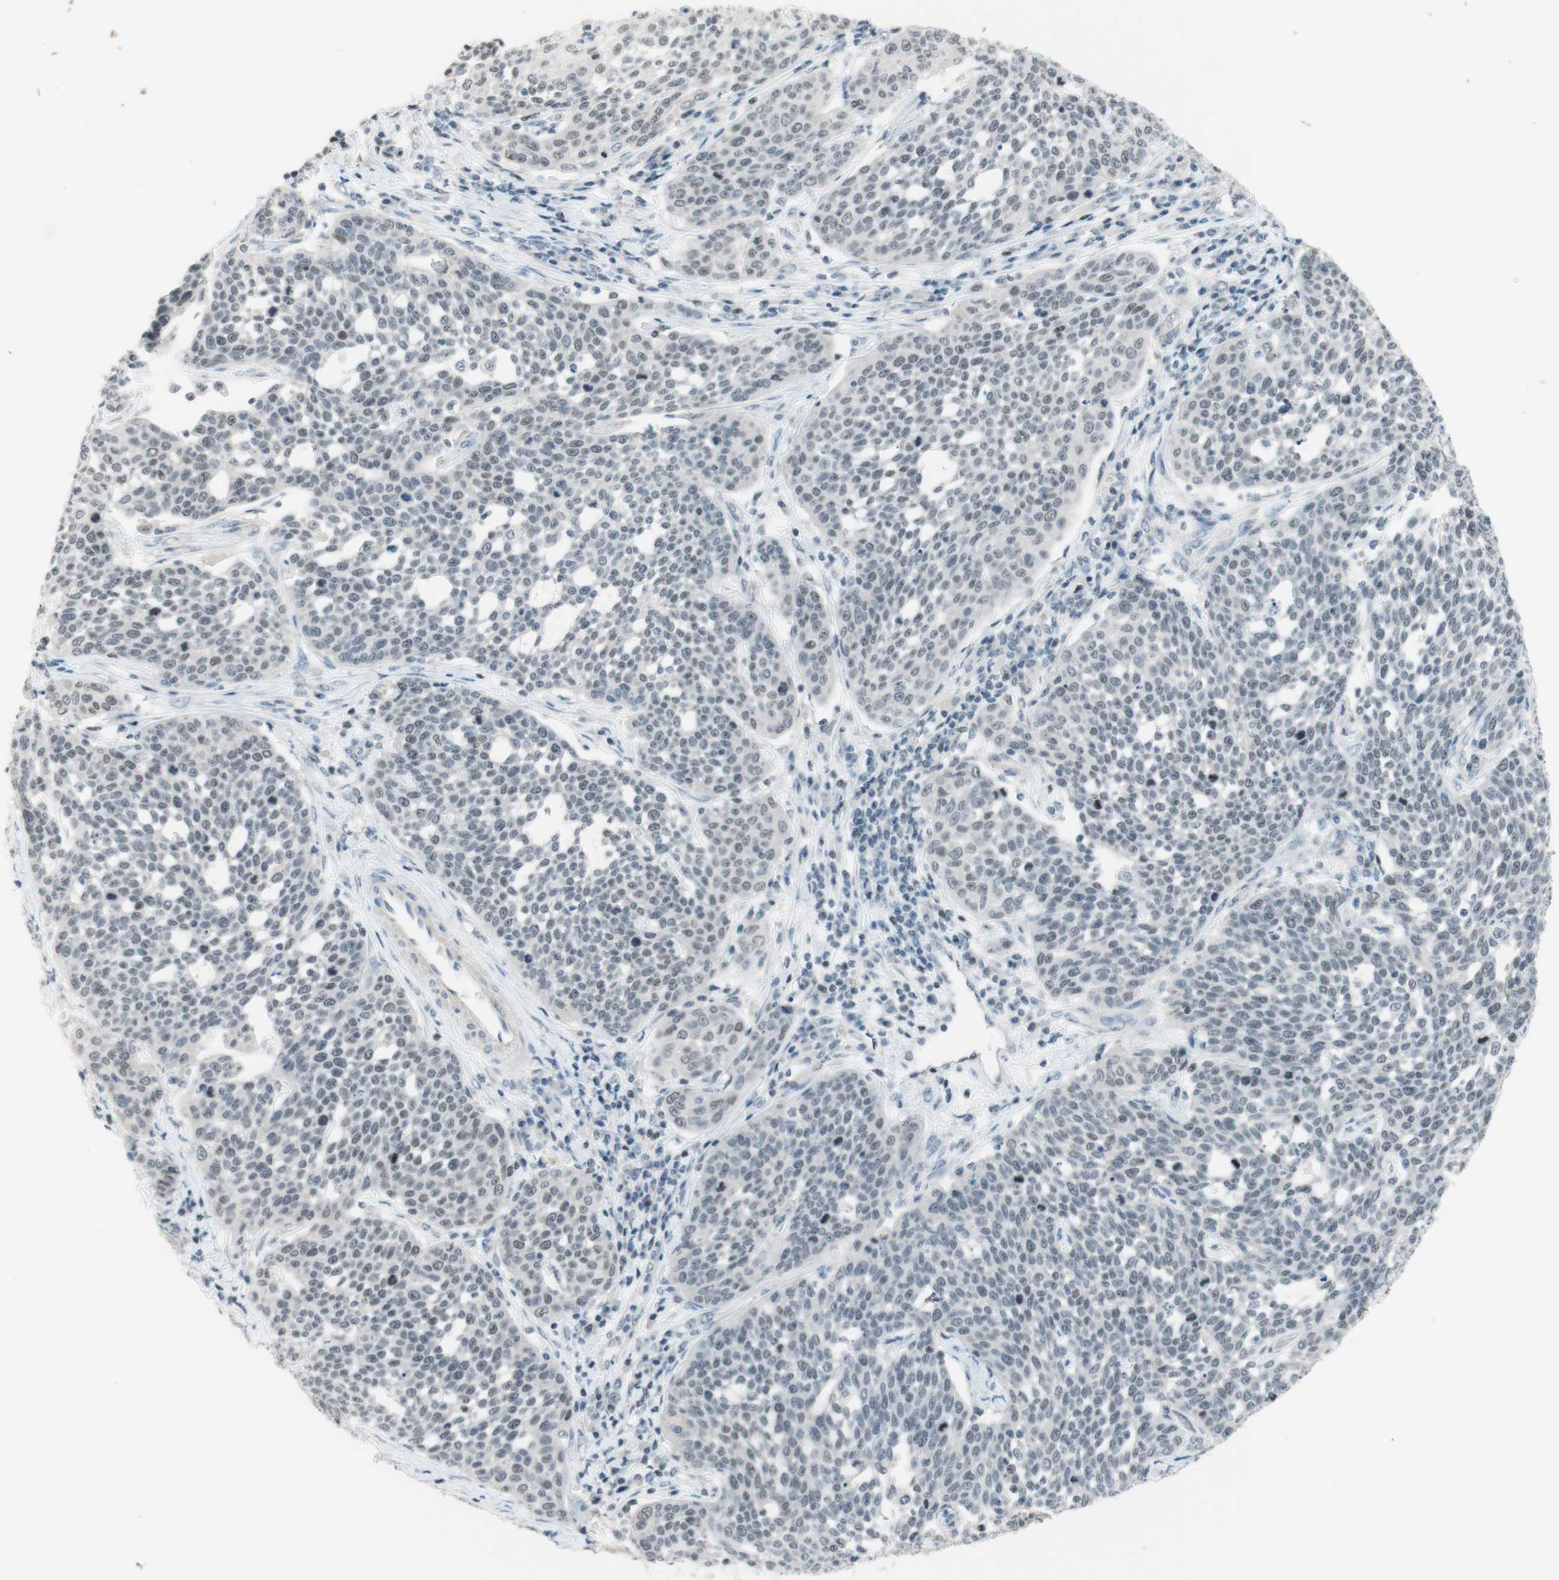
{"staining": {"intensity": "weak", "quantity": "25%-75%", "location": "nuclear"}, "tissue": "cervical cancer", "cell_type": "Tumor cells", "image_type": "cancer", "snomed": [{"axis": "morphology", "description": "Squamous cell carcinoma, NOS"}, {"axis": "topography", "description": "Cervix"}], "caption": "Brown immunohistochemical staining in cervical cancer demonstrates weak nuclear staining in about 25%-75% of tumor cells.", "gene": "JPH1", "patient": {"sex": "female", "age": 34}}